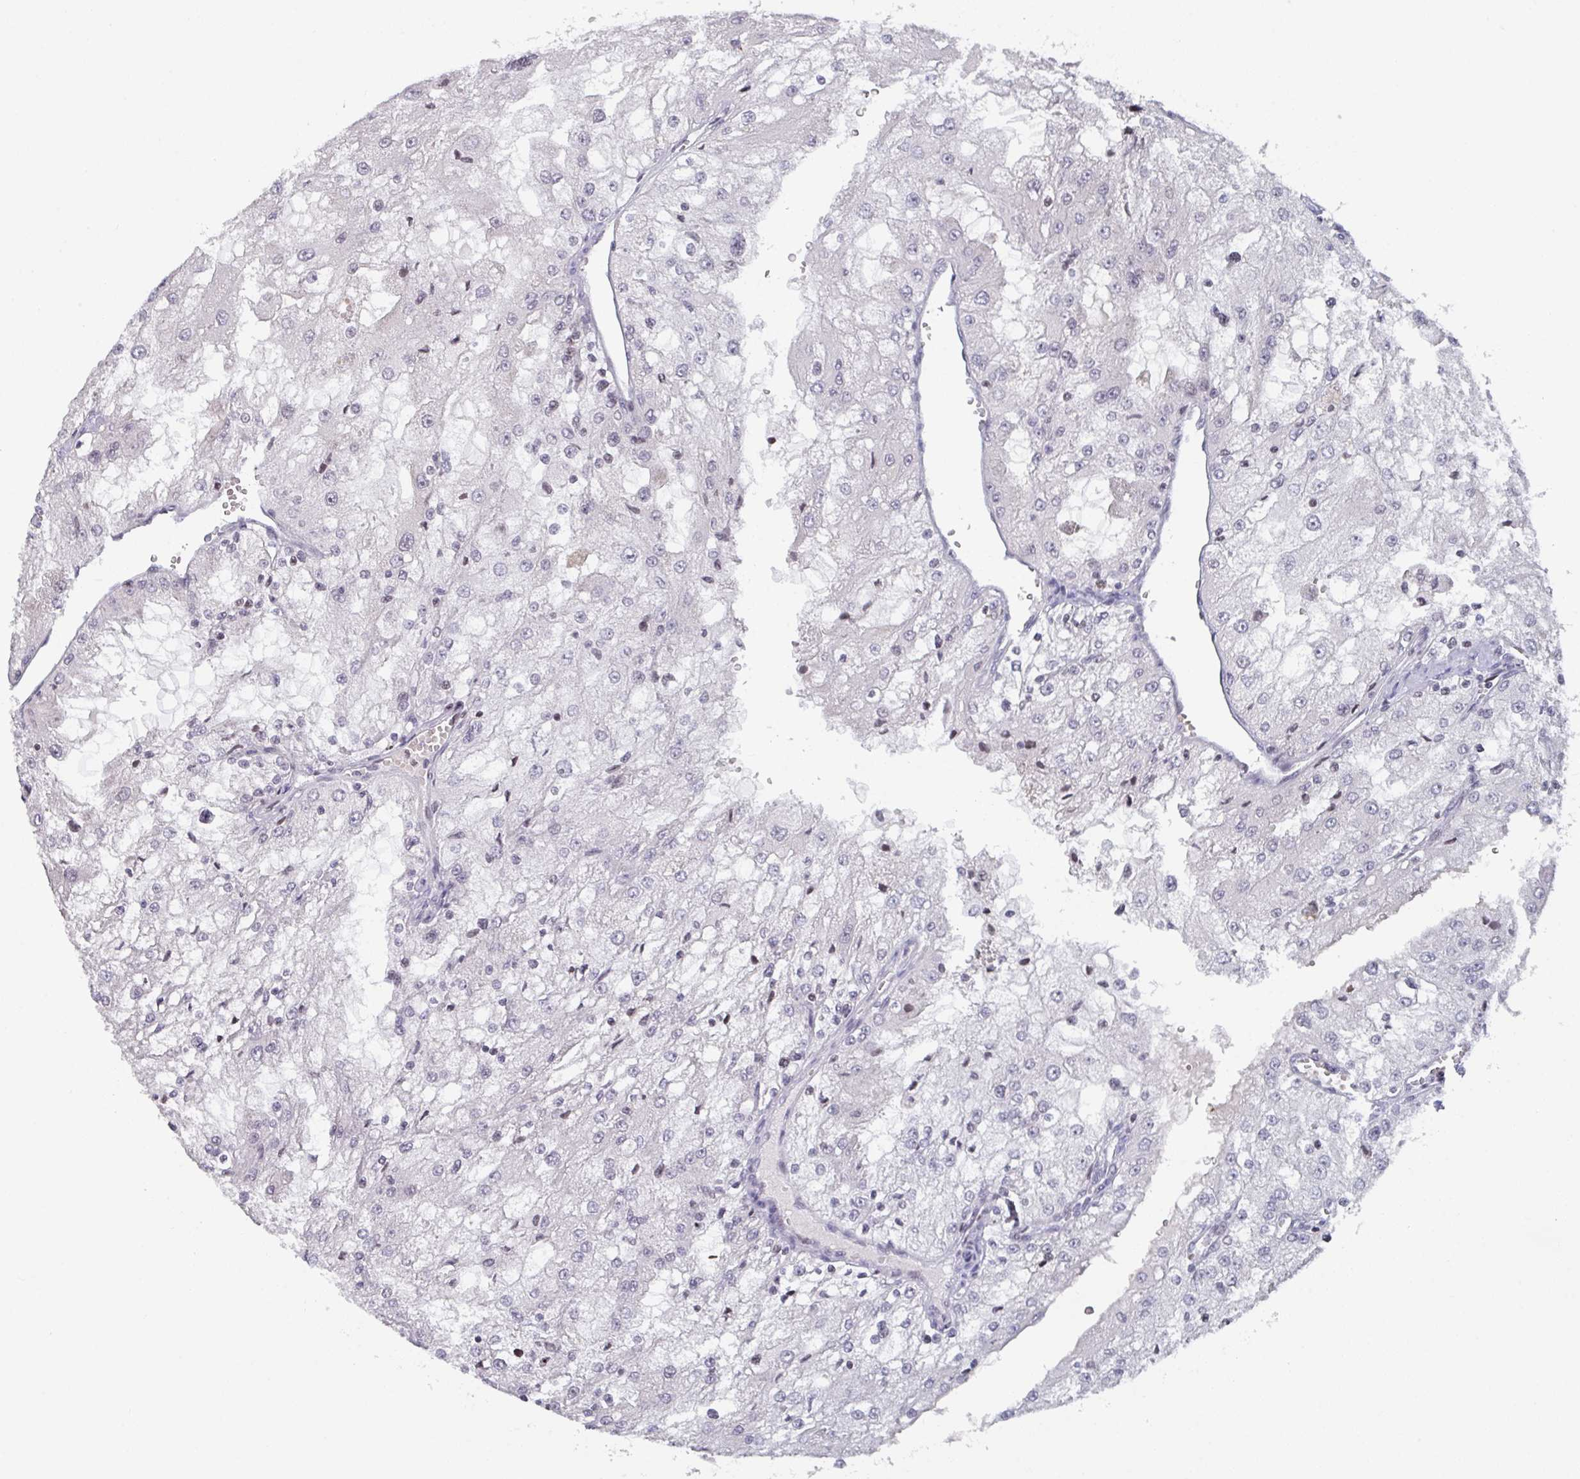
{"staining": {"intensity": "negative", "quantity": "none", "location": "none"}, "tissue": "renal cancer", "cell_type": "Tumor cells", "image_type": "cancer", "snomed": [{"axis": "morphology", "description": "Adenocarcinoma, NOS"}, {"axis": "topography", "description": "Kidney"}], "caption": "Immunohistochemical staining of human renal adenocarcinoma reveals no significant expression in tumor cells.", "gene": "PCDHB8", "patient": {"sex": "female", "age": 74}}